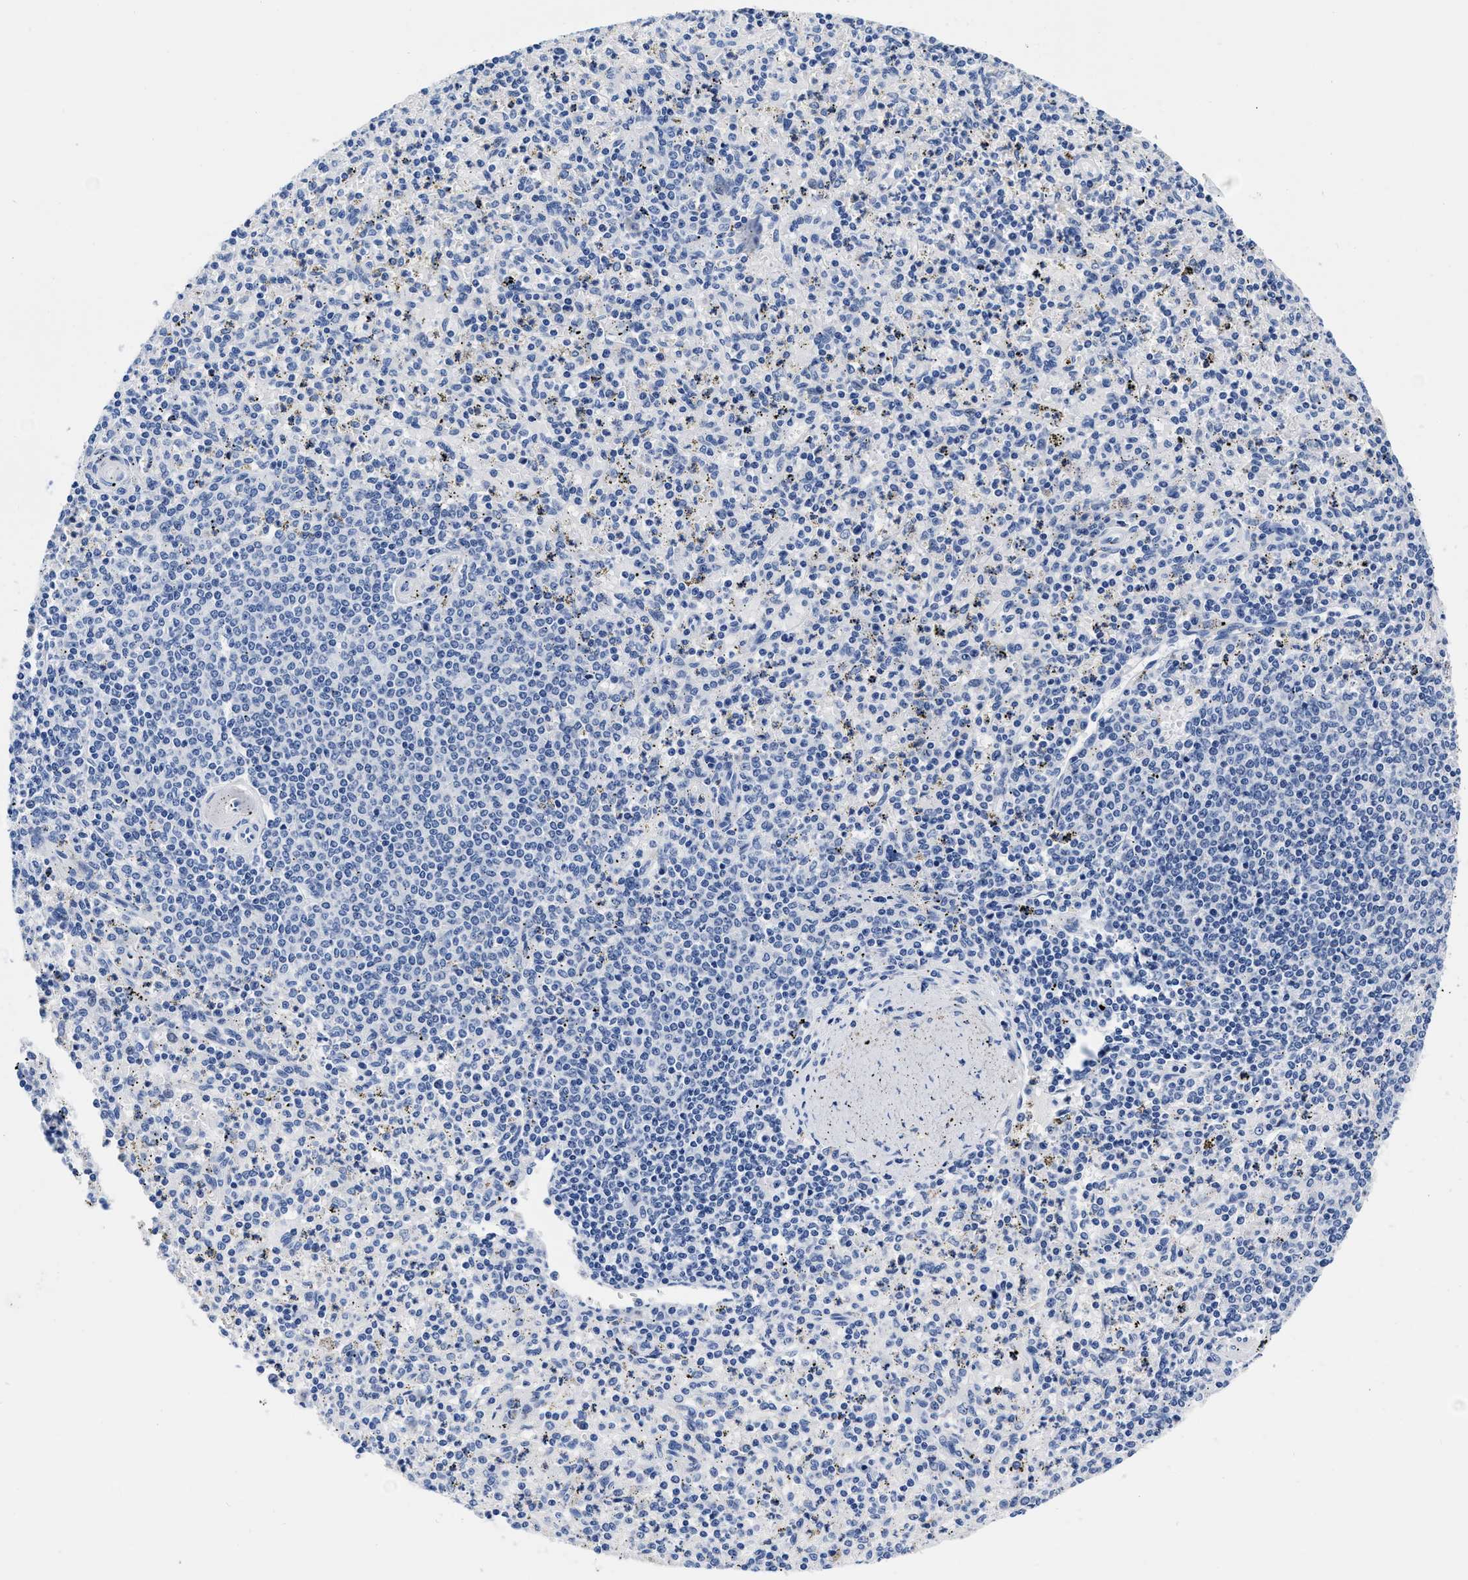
{"staining": {"intensity": "negative", "quantity": "none", "location": "none"}, "tissue": "spleen", "cell_type": "Cells in red pulp", "image_type": "normal", "snomed": [{"axis": "morphology", "description": "Normal tissue, NOS"}, {"axis": "topography", "description": "Spleen"}], "caption": "Protein analysis of unremarkable spleen reveals no significant positivity in cells in red pulp.", "gene": "CER1", "patient": {"sex": "male", "age": 72}}